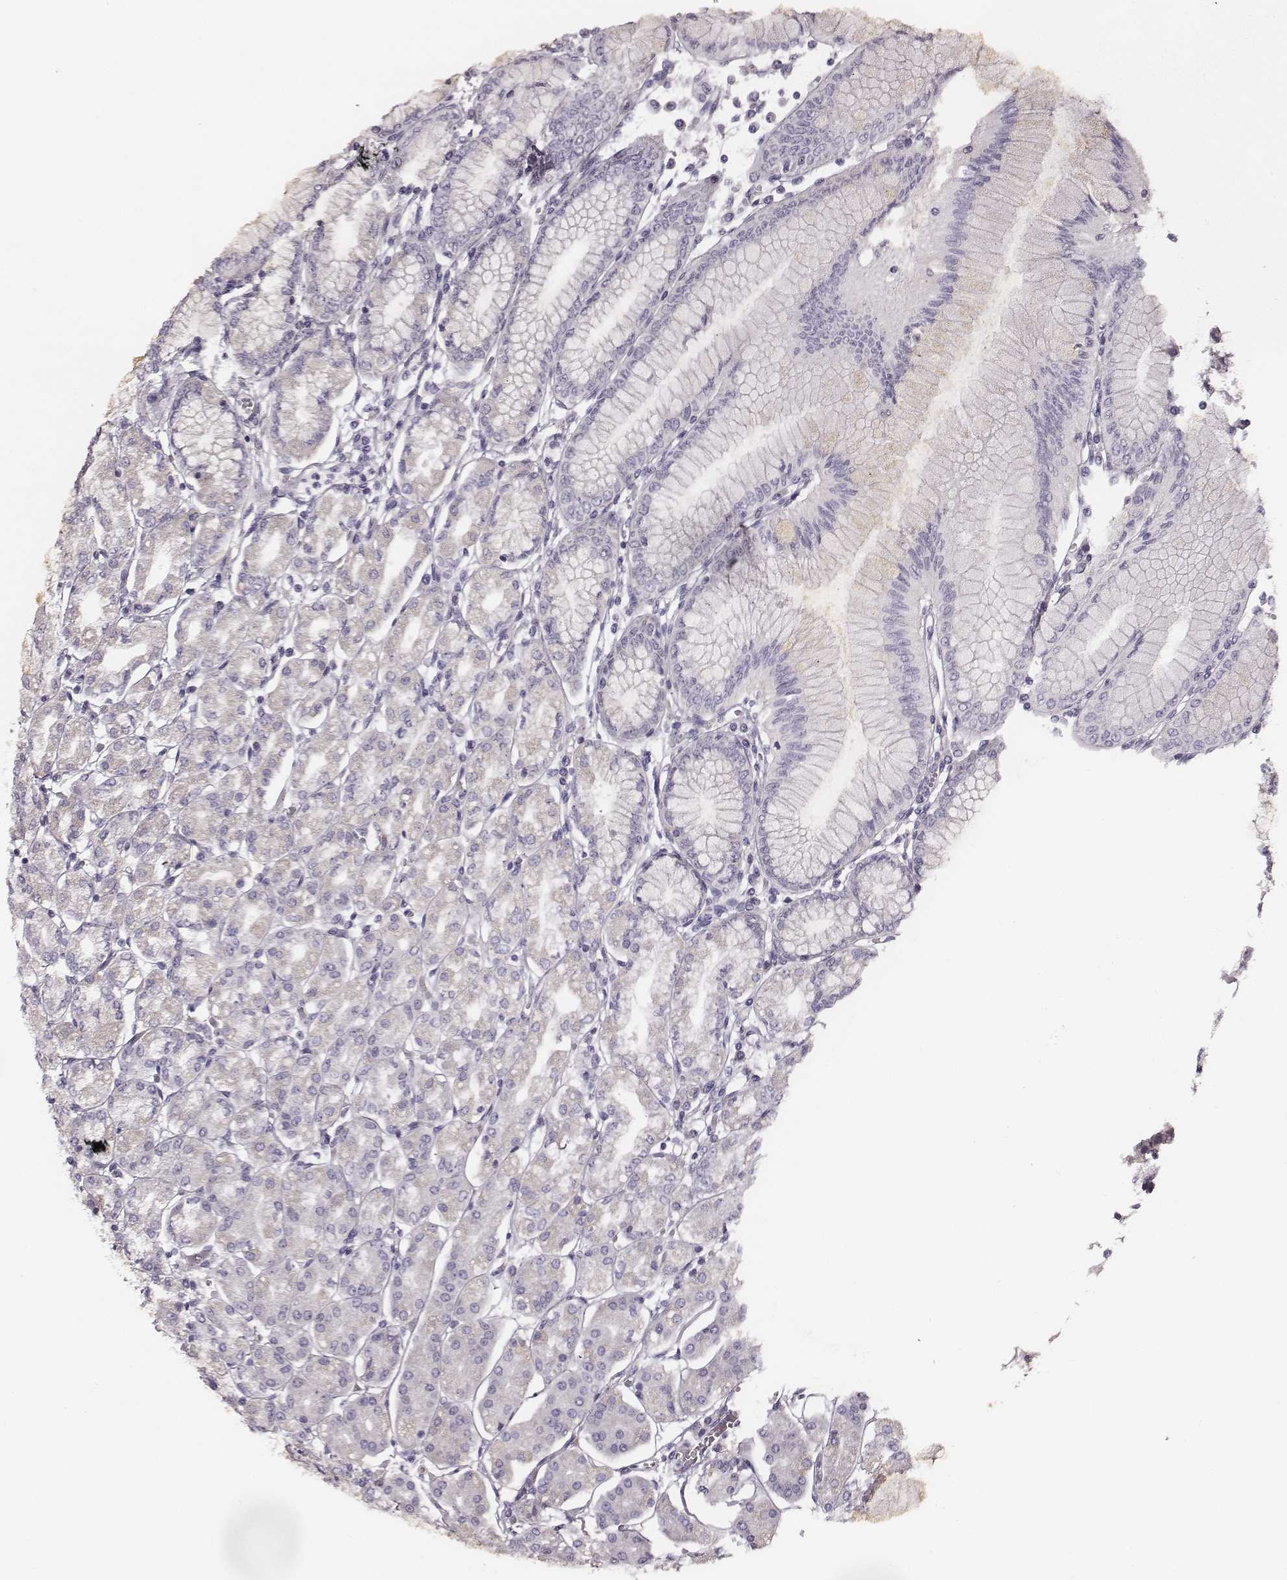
{"staining": {"intensity": "negative", "quantity": "none", "location": "none"}, "tissue": "stomach", "cell_type": "Glandular cells", "image_type": "normal", "snomed": [{"axis": "morphology", "description": "Normal tissue, NOS"}, {"axis": "topography", "description": "Skeletal muscle"}, {"axis": "topography", "description": "Stomach"}], "caption": "DAB immunohistochemical staining of normal human stomach reveals no significant staining in glandular cells. Nuclei are stained in blue.", "gene": "UBL4B", "patient": {"sex": "female", "age": 57}}